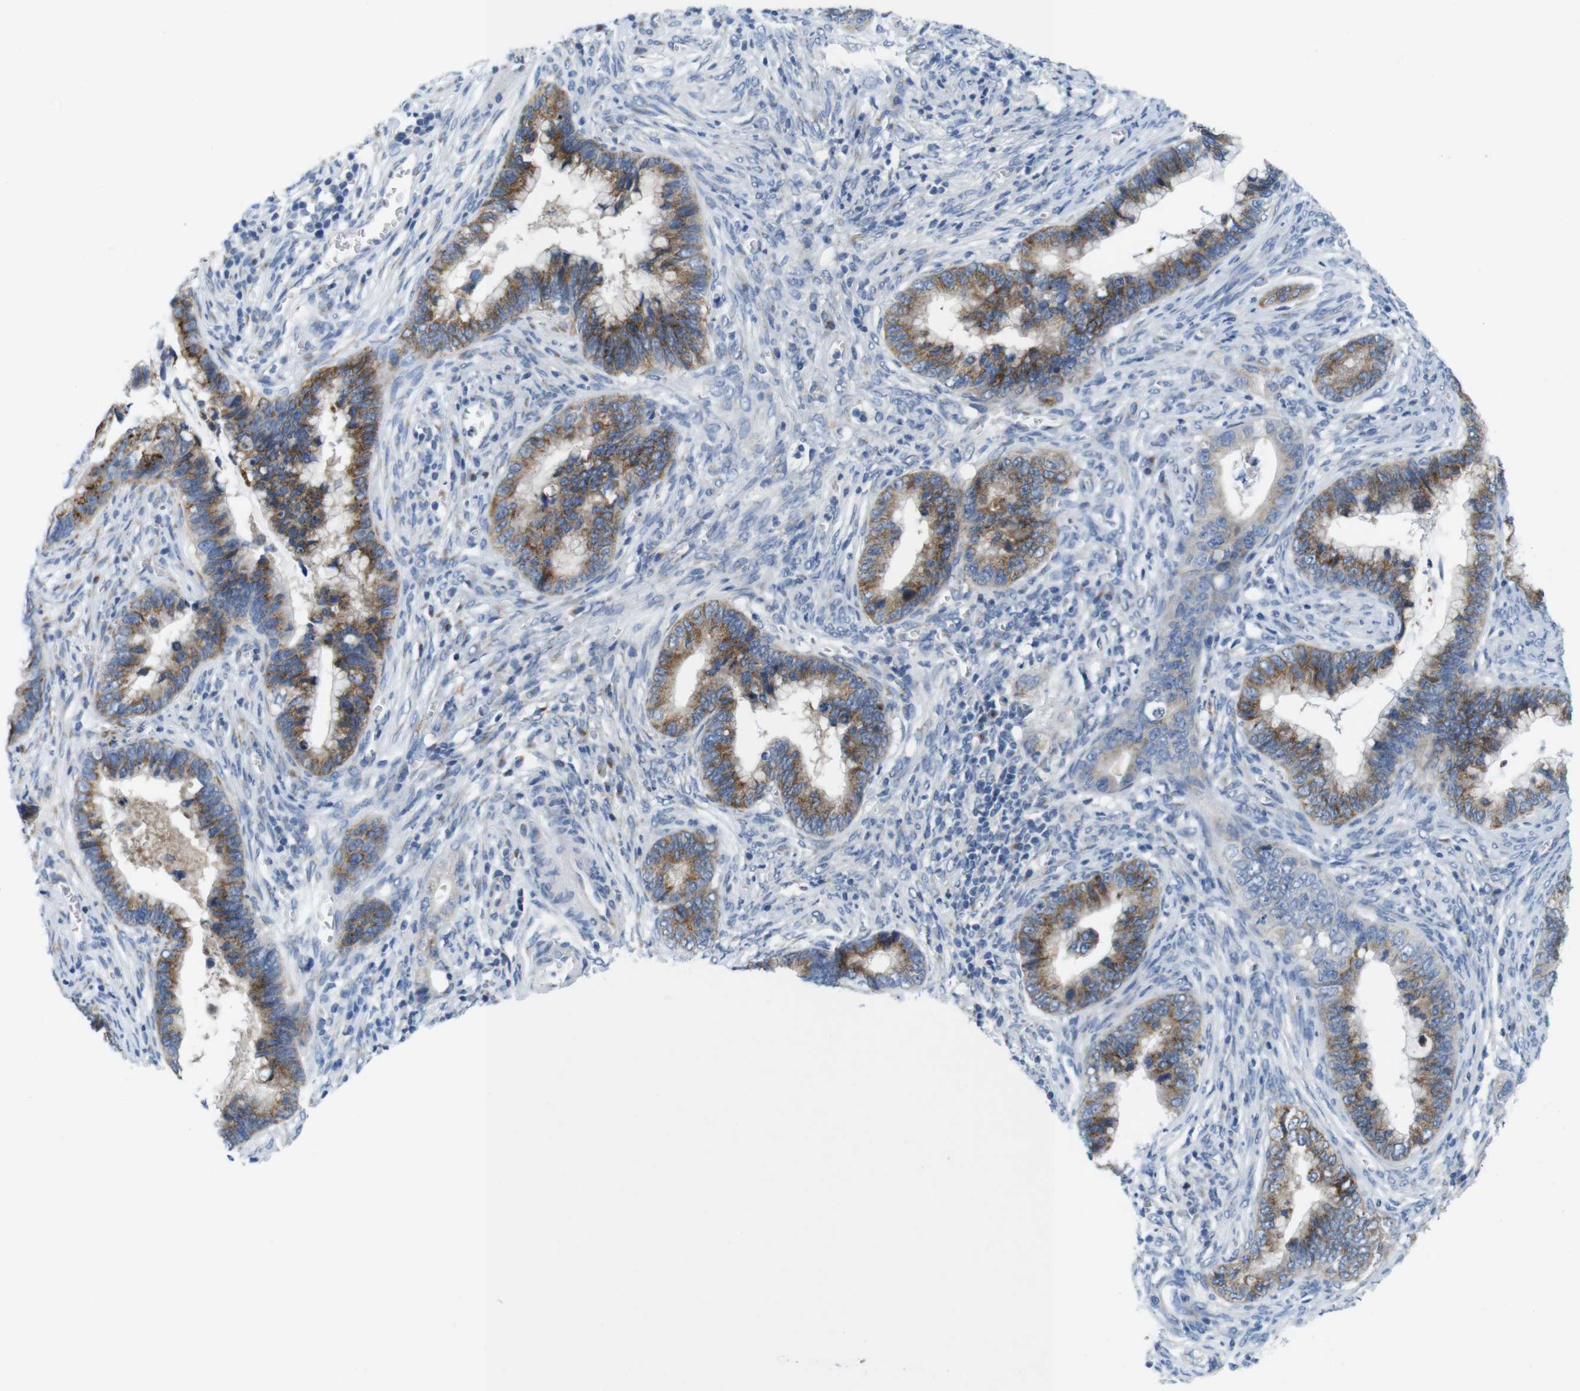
{"staining": {"intensity": "moderate", "quantity": ">75%", "location": "cytoplasmic/membranous"}, "tissue": "cervical cancer", "cell_type": "Tumor cells", "image_type": "cancer", "snomed": [{"axis": "morphology", "description": "Adenocarcinoma, NOS"}, {"axis": "topography", "description": "Cervix"}], "caption": "Immunohistochemistry (IHC) histopathology image of neoplastic tissue: human cervical adenocarcinoma stained using IHC displays medium levels of moderate protein expression localized specifically in the cytoplasmic/membranous of tumor cells, appearing as a cytoplasmic/membranous brown color.", "gene": "GOLGA2", "patient": {"sex": "female", "age": 44}}